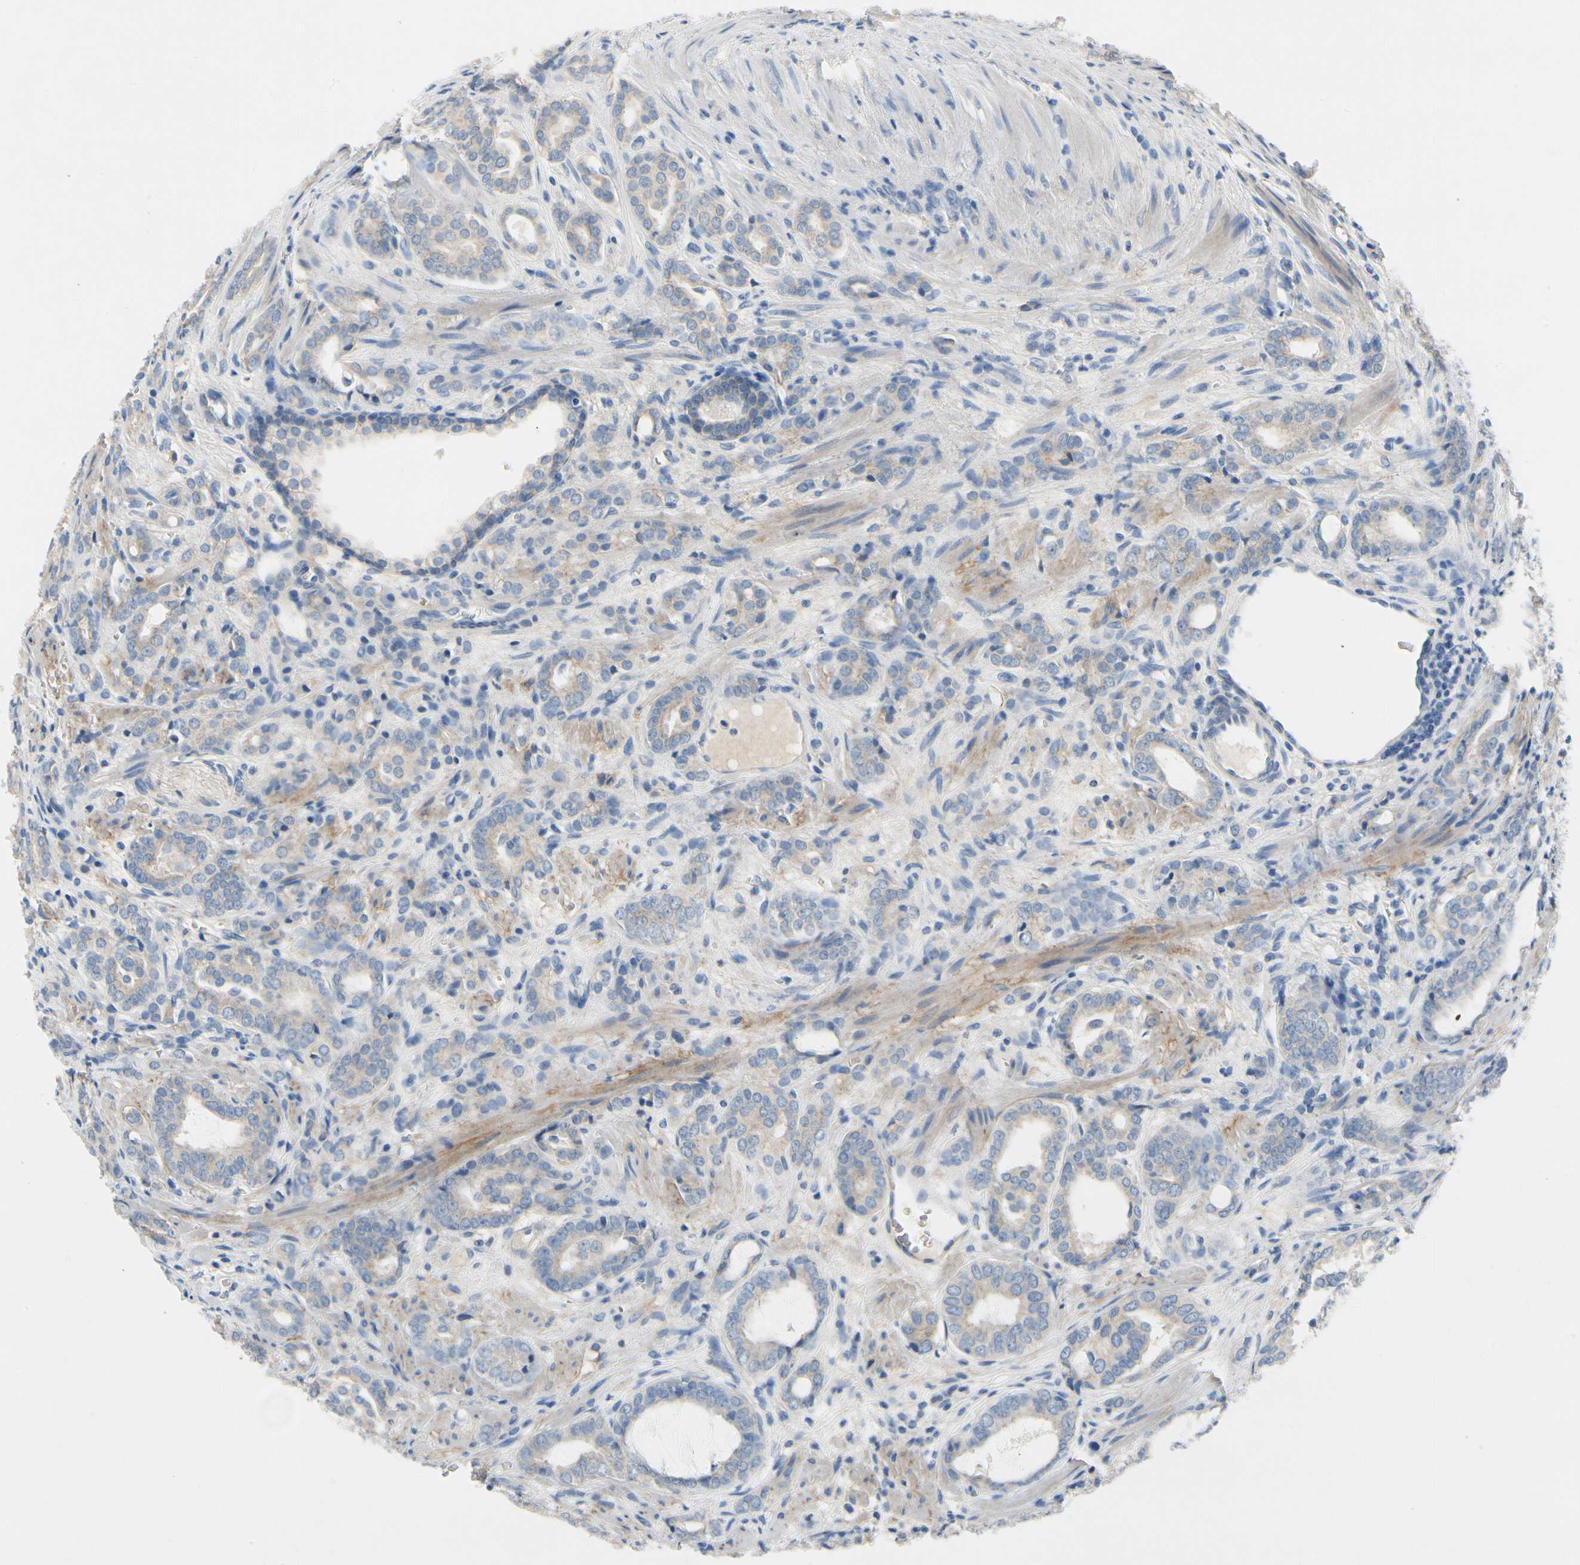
{"staining": {"intensity": "weak", "quantity": "25%-75%", "location": "cytoplasmic/membranous"}, "tissue": "prostate cancer", "cell_type": "Tumor cells", "image_type": "cancer", "snomed": [{"axis": "morphology", "description": "Adenocarcinoma, High grade"}, {"axis": "topography", "description": "Prostate"}], "caption": "Immunohistochemical staining of prostate high-grade adenocarcinoma reveals low levels of weak cytoplasmic/membranous positivity in about 25%-75% of tumor cells.", "gene": "CA14", "patient": {"sex": "male", "age": 64}}